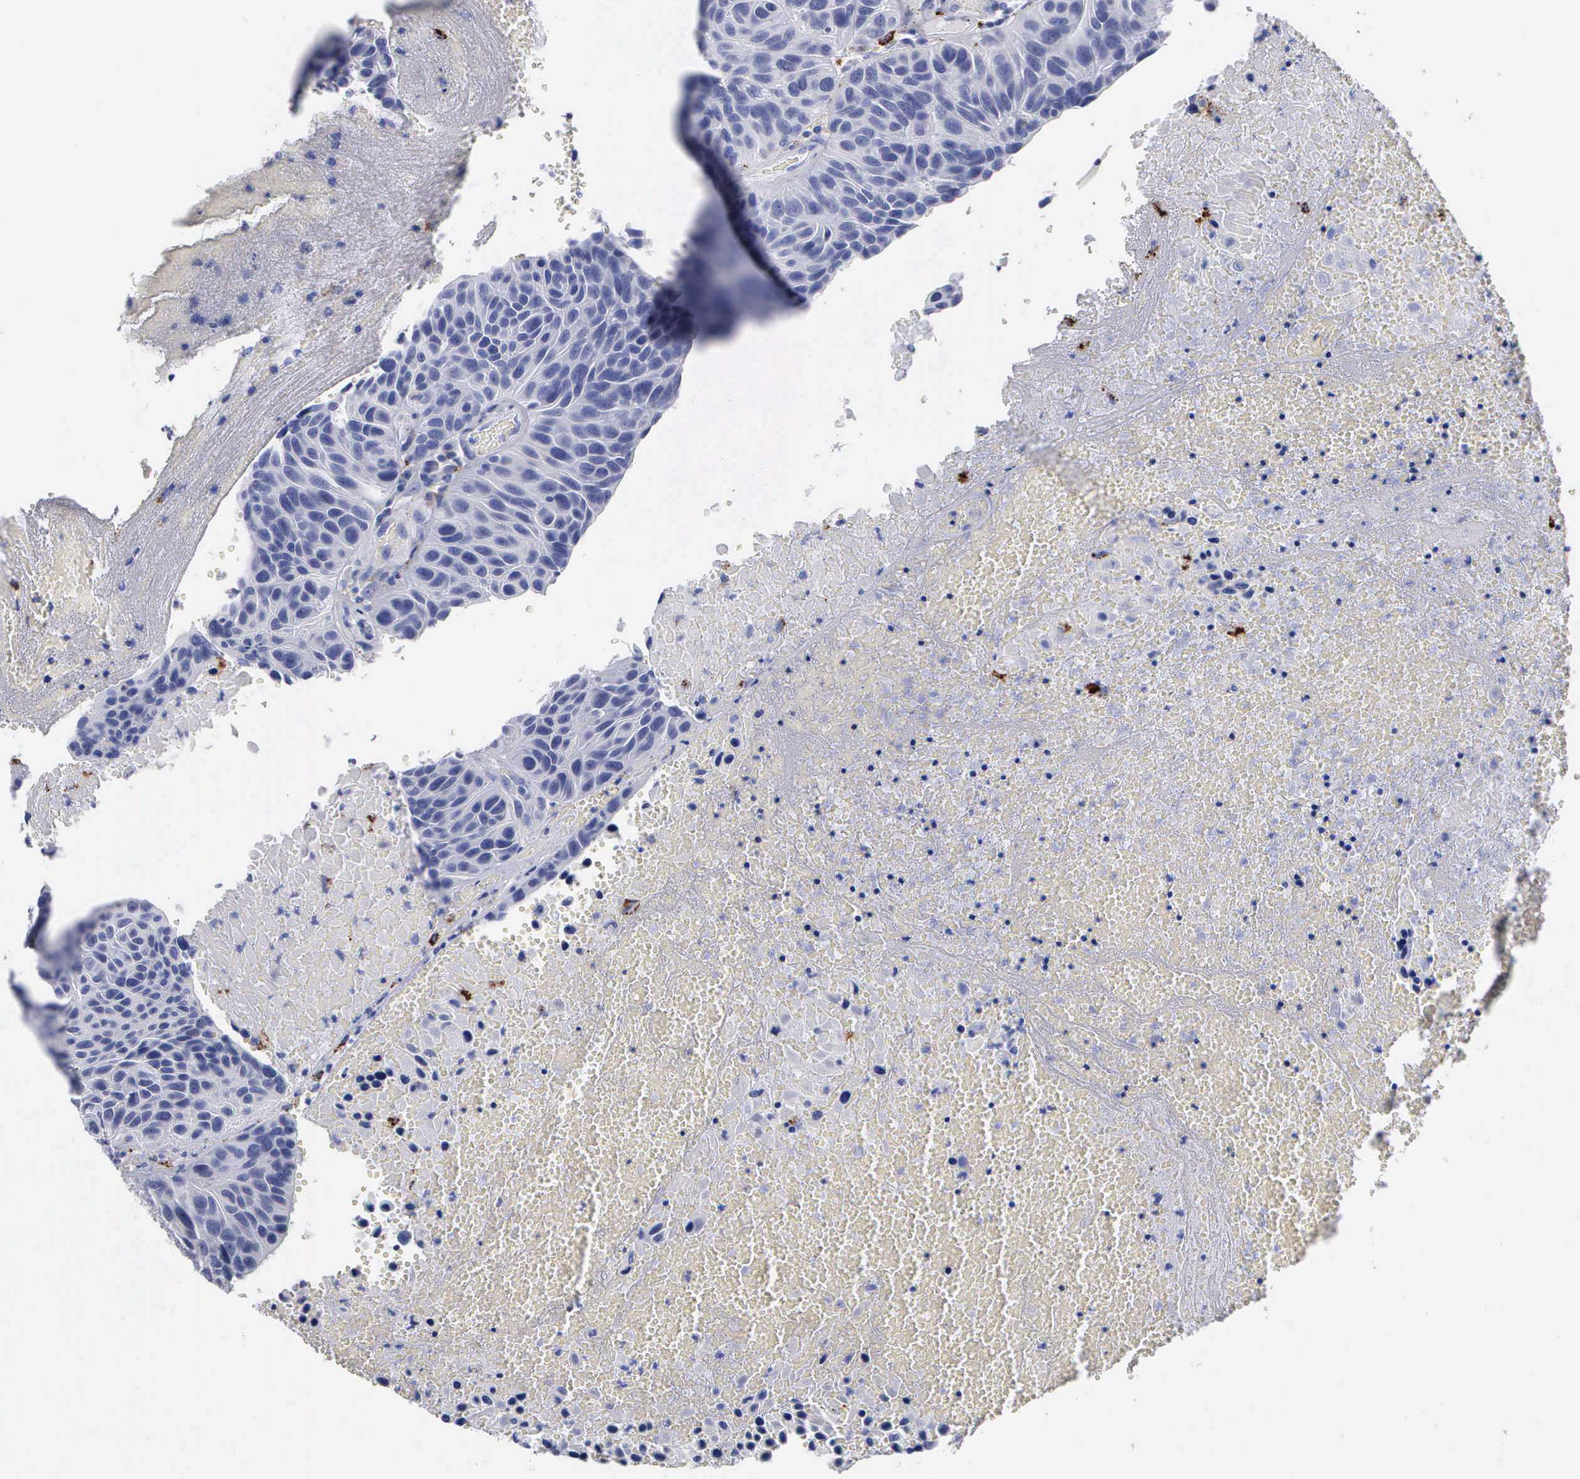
{"staining": {"intensity": "negative", "quantity": "none", "location": "none"}, "tissue": "urothelial cancer", "cell_type": "Tumor cells", "image_type": "cancer", "snomed": [{"axis": "morphology", "description": "Urothelial carcinoma, High grade"}, {"axis": "topography", "description": "Urinary bladder"}], "caption": "This micrograph is of urothelial cancer stained with immunohistochemistry (IHC) to label a protein in brown with the nuclei are counter-stained blue. There is no expression in tumor cells.", "gene": "CTSL", "patient": {"sex": "male", "age": 66}}